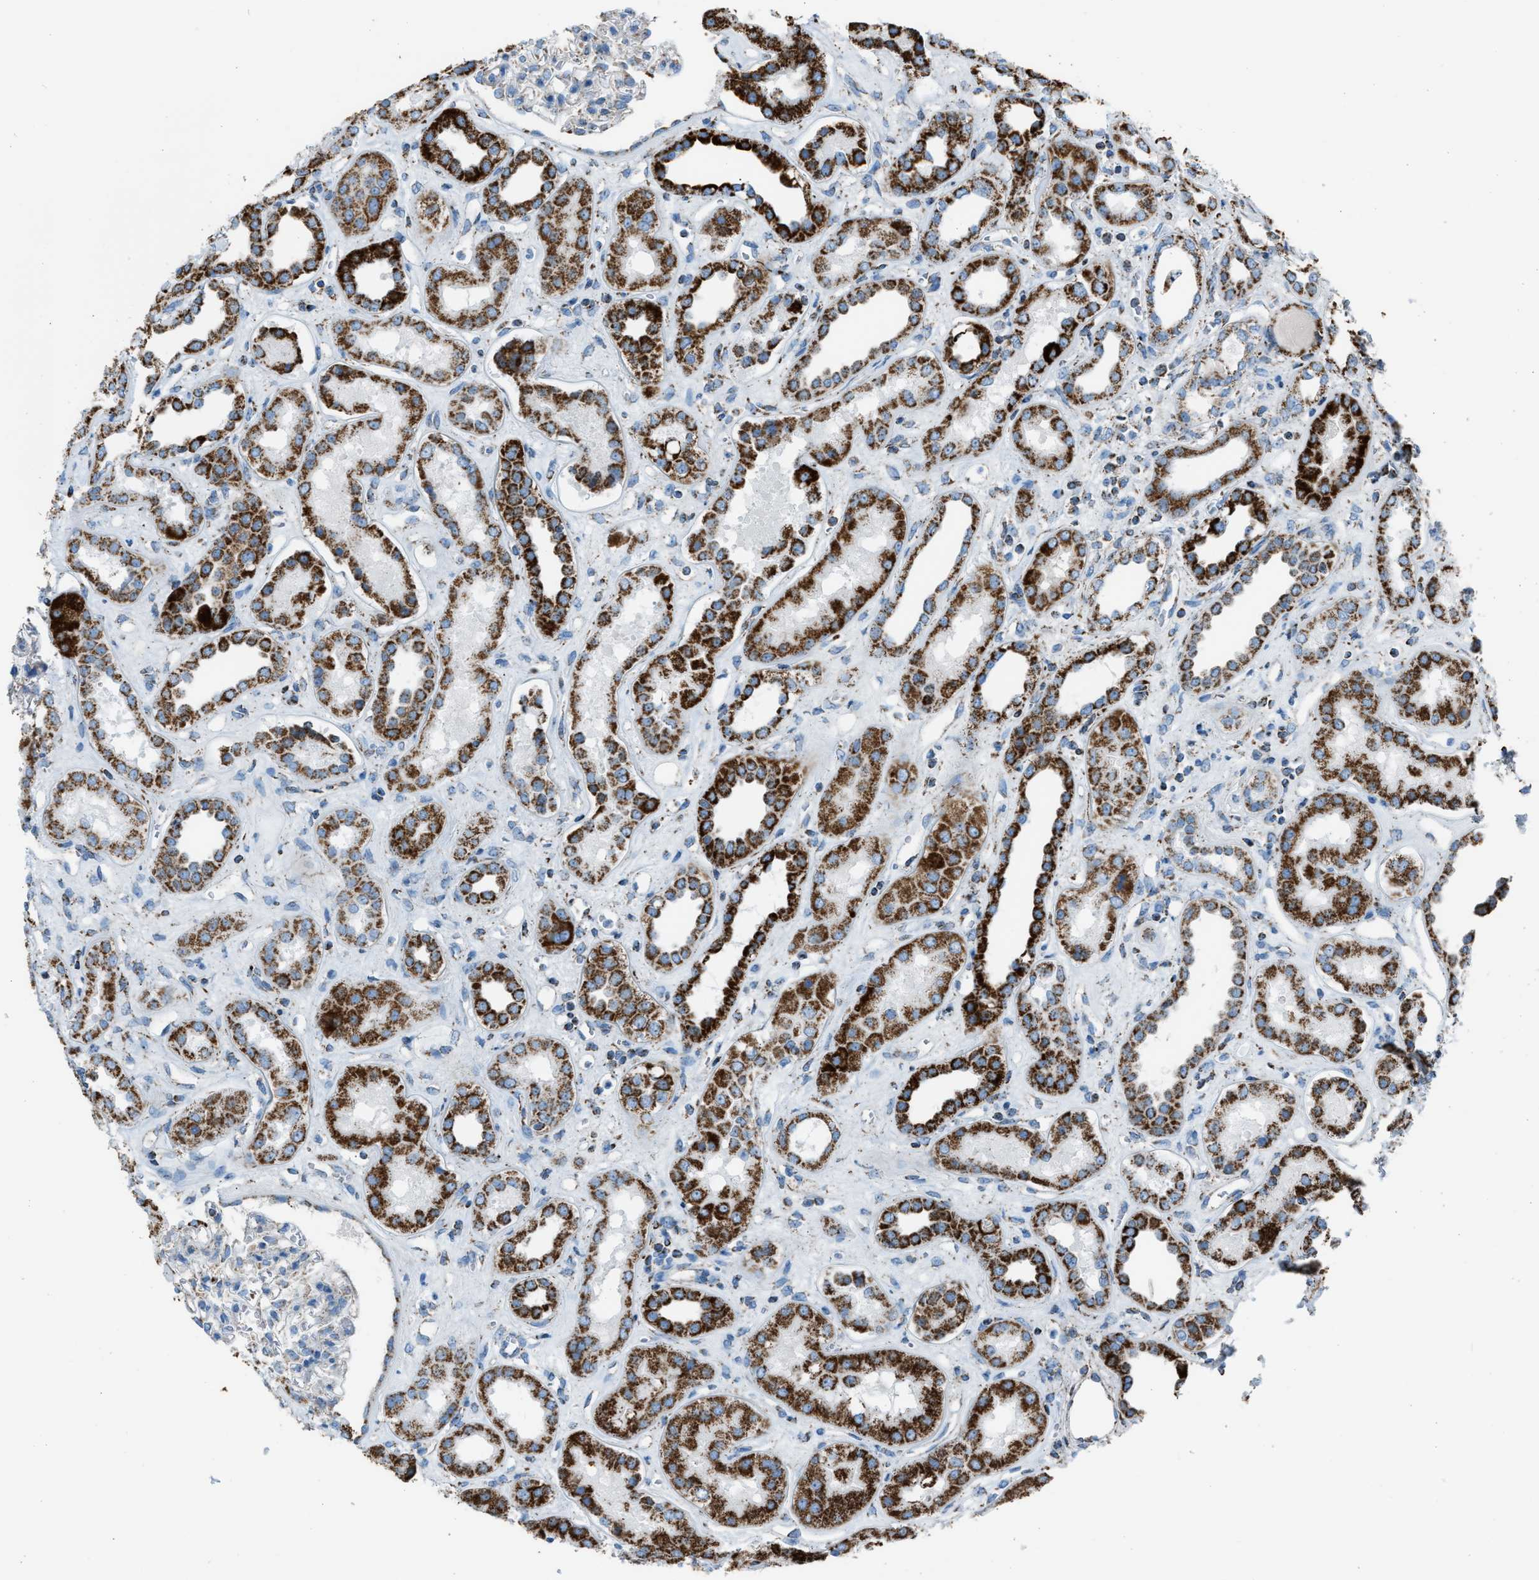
{"staining": {"intensity": "moderate", "quantity": "<25%", "location": "cytoplasmic/membranous"}, "tissue": "kidney", "cell_type": "Cells in glomeruli", "image_type": "normal", "snomed": [{"axis": "morphology", "description": "Normal tissue, NOS"}, {"axis": "topography", "description": "Kidney"}], "caption": "A histopathology image of kidney stained for a protein exhibits moderate cytoplasmic/membranous brown staining in cells in glomeruli. The protein is shown in brown color, while the nuclei are stained blue.", "gene": "MDH2", "patient": {"sex": "male", "age": 59}}